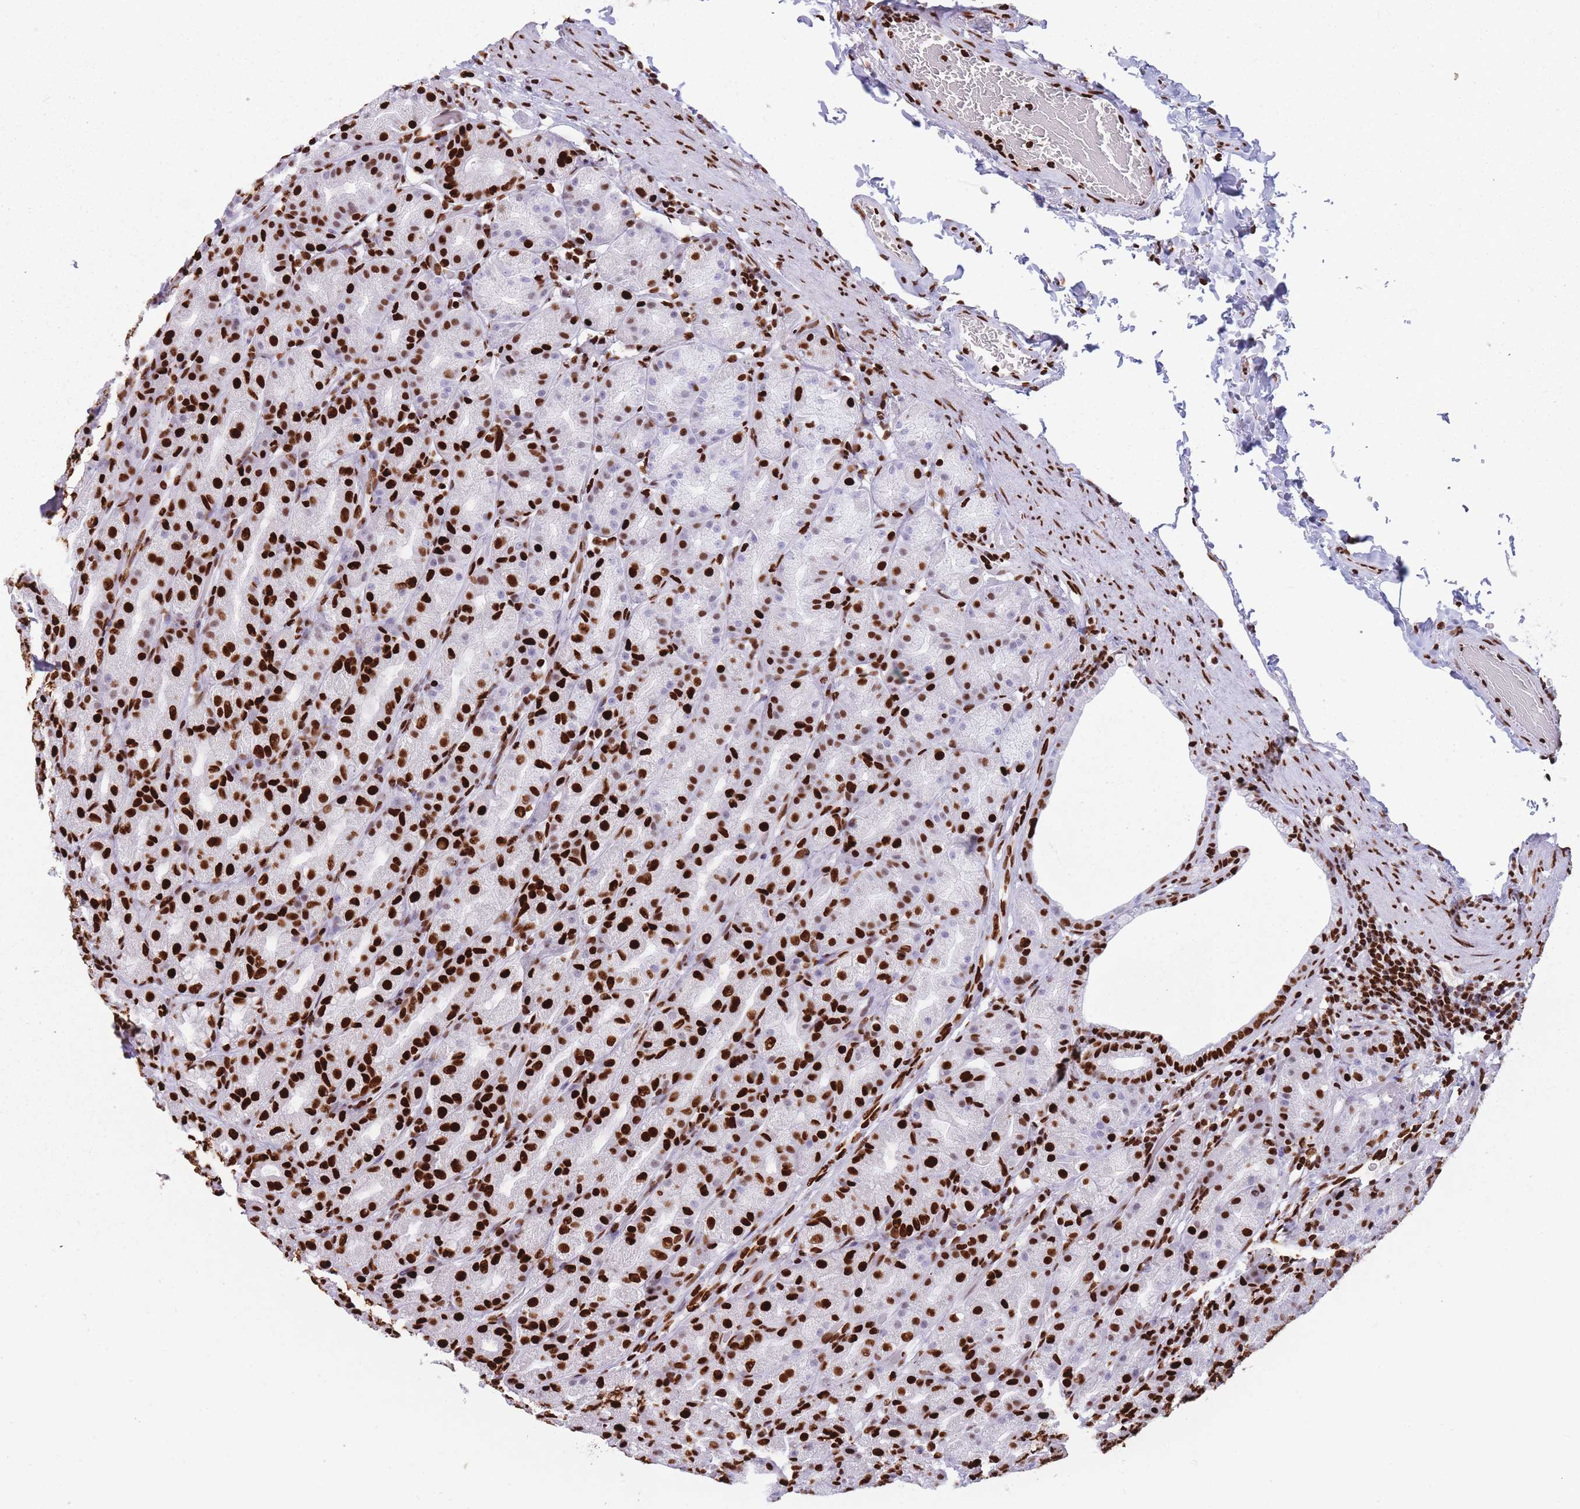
{"staining": {"intensity": "strong", "quantity": "25%-75%", "location": "nuclear"}, "tissue": "stomach", "cell_type": "Glandular cells", "image_type": "normal", "snomed": [{"axis": "morphology", "description": "Normal tissue, NOS"}, {"axis": "topography", "description": "Stomach, upper"}, {"axis": "topography", "description": "Stomach"}], "caption": "Human stomach stained with a brown dye shows strong nuclear positive expression in about 25%-75% of glandular cells.", "gene": "HNRNPUL1", "patient": {"sex": "male", "age": 68}}